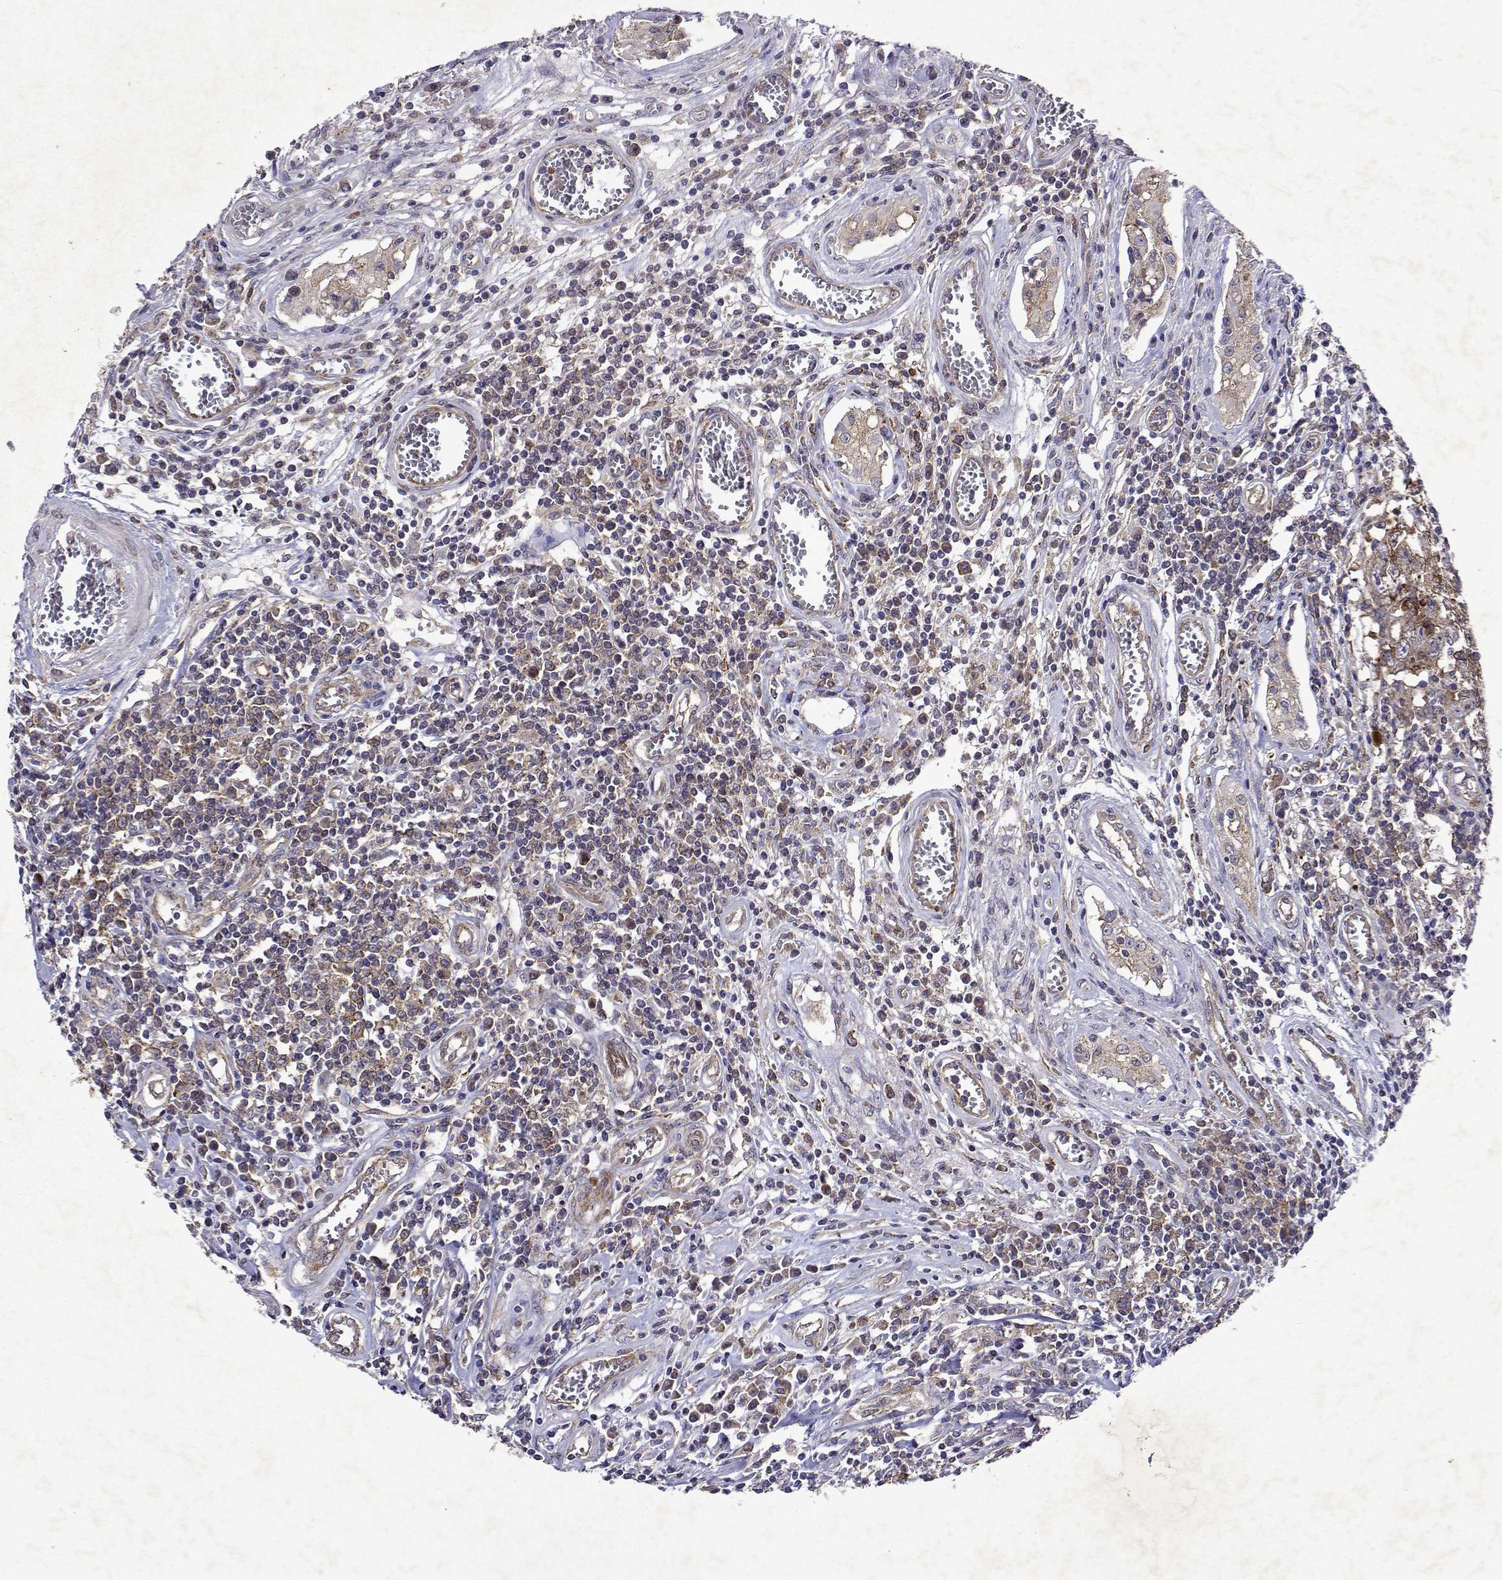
{"staining": {"intensity": "moderate", "quantity": ">75%", "location": "cytoplasmic/membranous"}, "tissue": "testis cancer", "cell_type": "Tumor cells", "image_type": "cancer", "snomed": [{"axis": "morphology", "description": "Carcinoma, Embryonal, NOS"}, {"axis": "topography", "description": "Testis"}], "caption": "Testis cancer tissue exhibits moderate cytoplasmic/membranous positivity in about >75% of tumor cells, visualized by immunohistochemistry.", "gene": "TARBP2", "patient": {"sex": "male", "age": 36}}